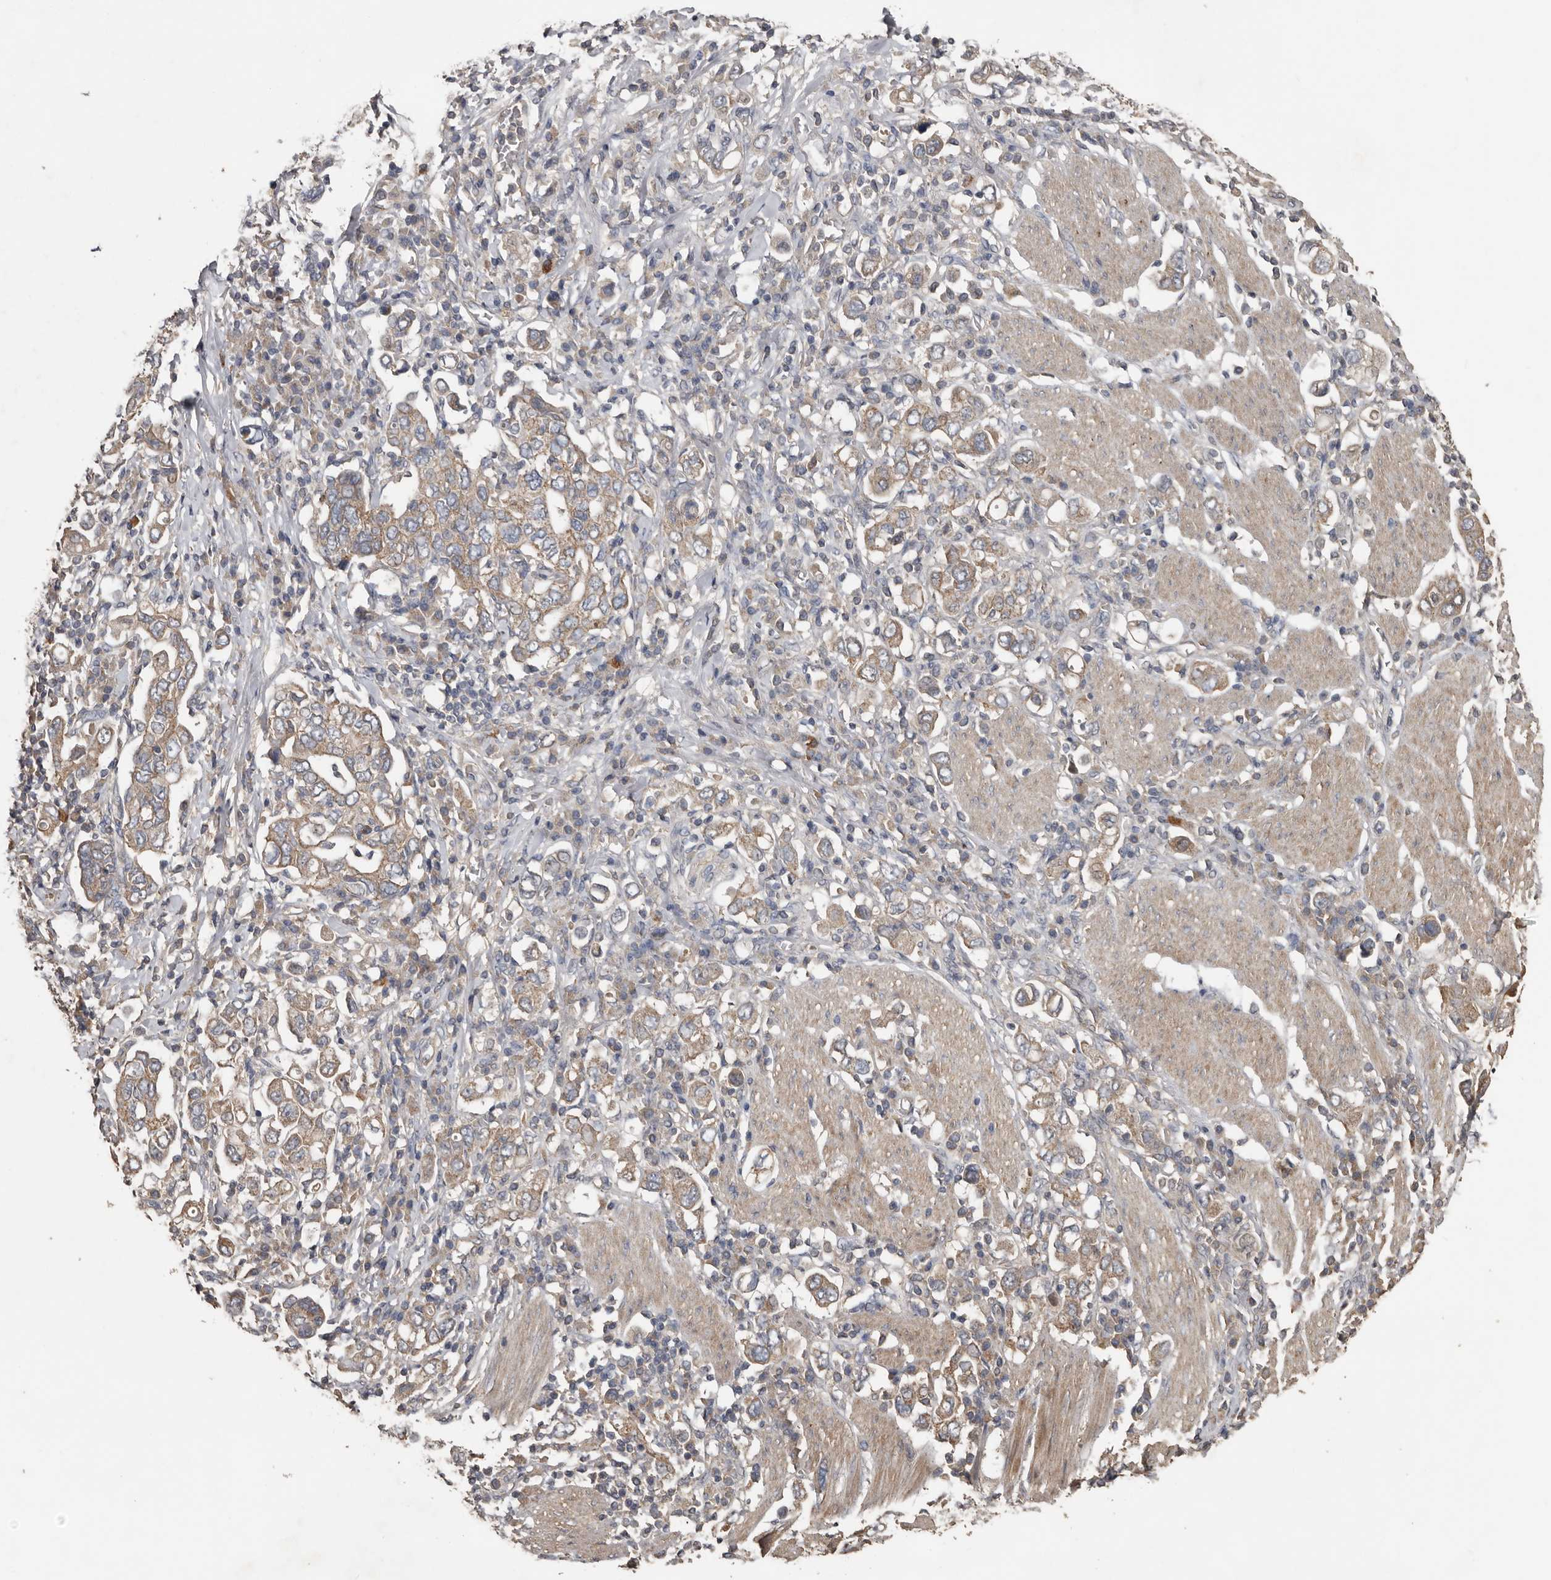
{"staining": {"intensity": "weak", "quantity": ">75%", "location": "cytoplasmic/membranous"}, "tissue": "stomach cancer", "cell_type": "Tumor cells", "image_type": "cancer", "snomed": [{"axis": "morphology", "description": "Adenocarcinoma, NOS"}, {"axis": "topography", "description": "Stomach, upper"}], "caption": "Weak cytoplasmic/membranous staining for a protein is appreciated in about >75% of tumor cells of stomach adenocarcinoma using immunohistochemistry (IHC).", "gene": "HYAL4", "patient": {"sex": "male", "age": 62}}